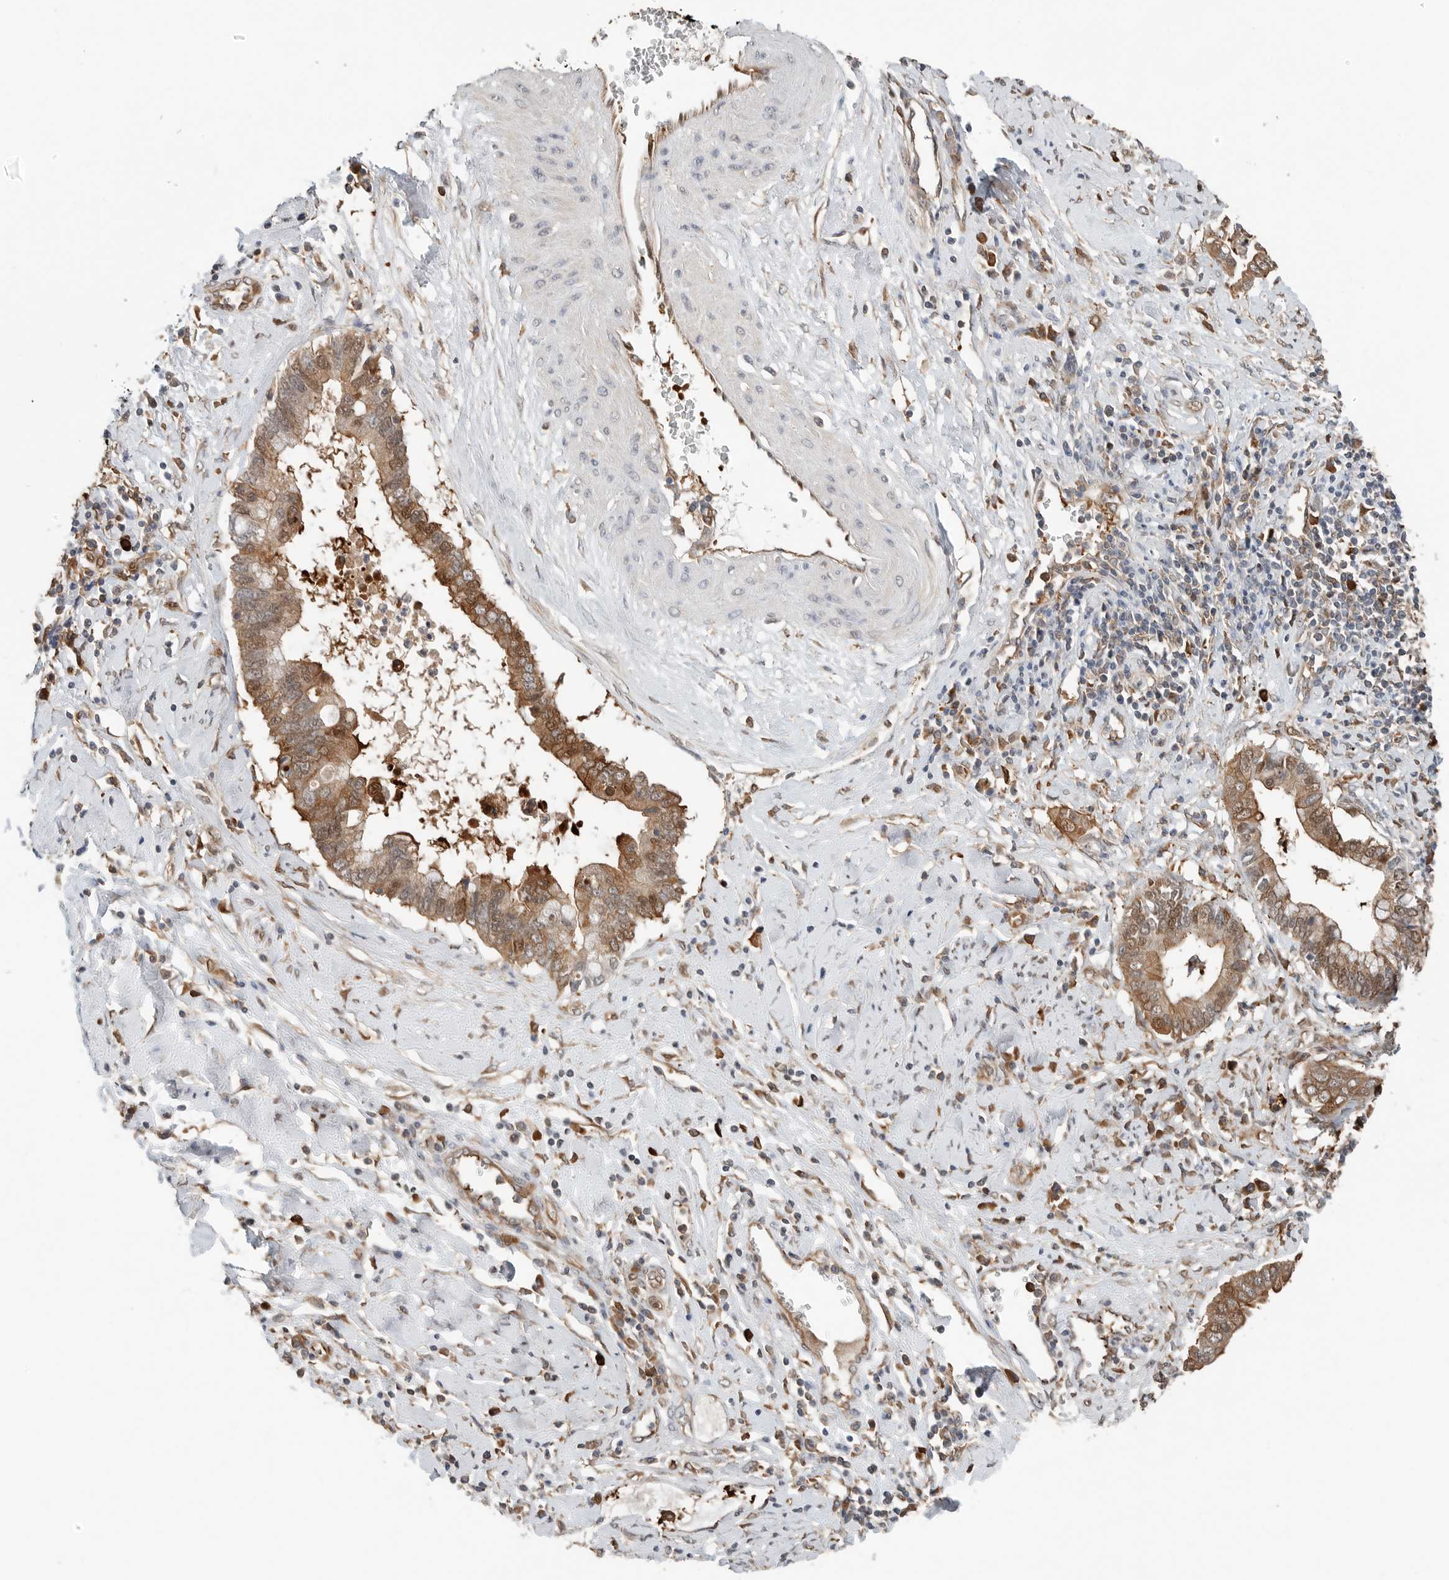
{"staining": {"intensity": "moderate", "quantity": ">75%", "location": "cytoplasmic/membranous,nuclear"}, "tissue": "cervical cancer", "cell_type": "Tumor cells", "image_type": "cancer", "snomed": [{"axis": "morphology", "description": "Adenocarcinoma, NOS"}, {"axis": "topography", "description": "Cervix"}], "caption": "Human cervical cancer (adenocarcinoma) stained with a brown dye exhibits moderate cytoplasmic/membranous and nuclear positive staining in about >75% of tumor cells.", "gene": "XPNPEP1", "patient": {"sex": "female", "age": 44}}